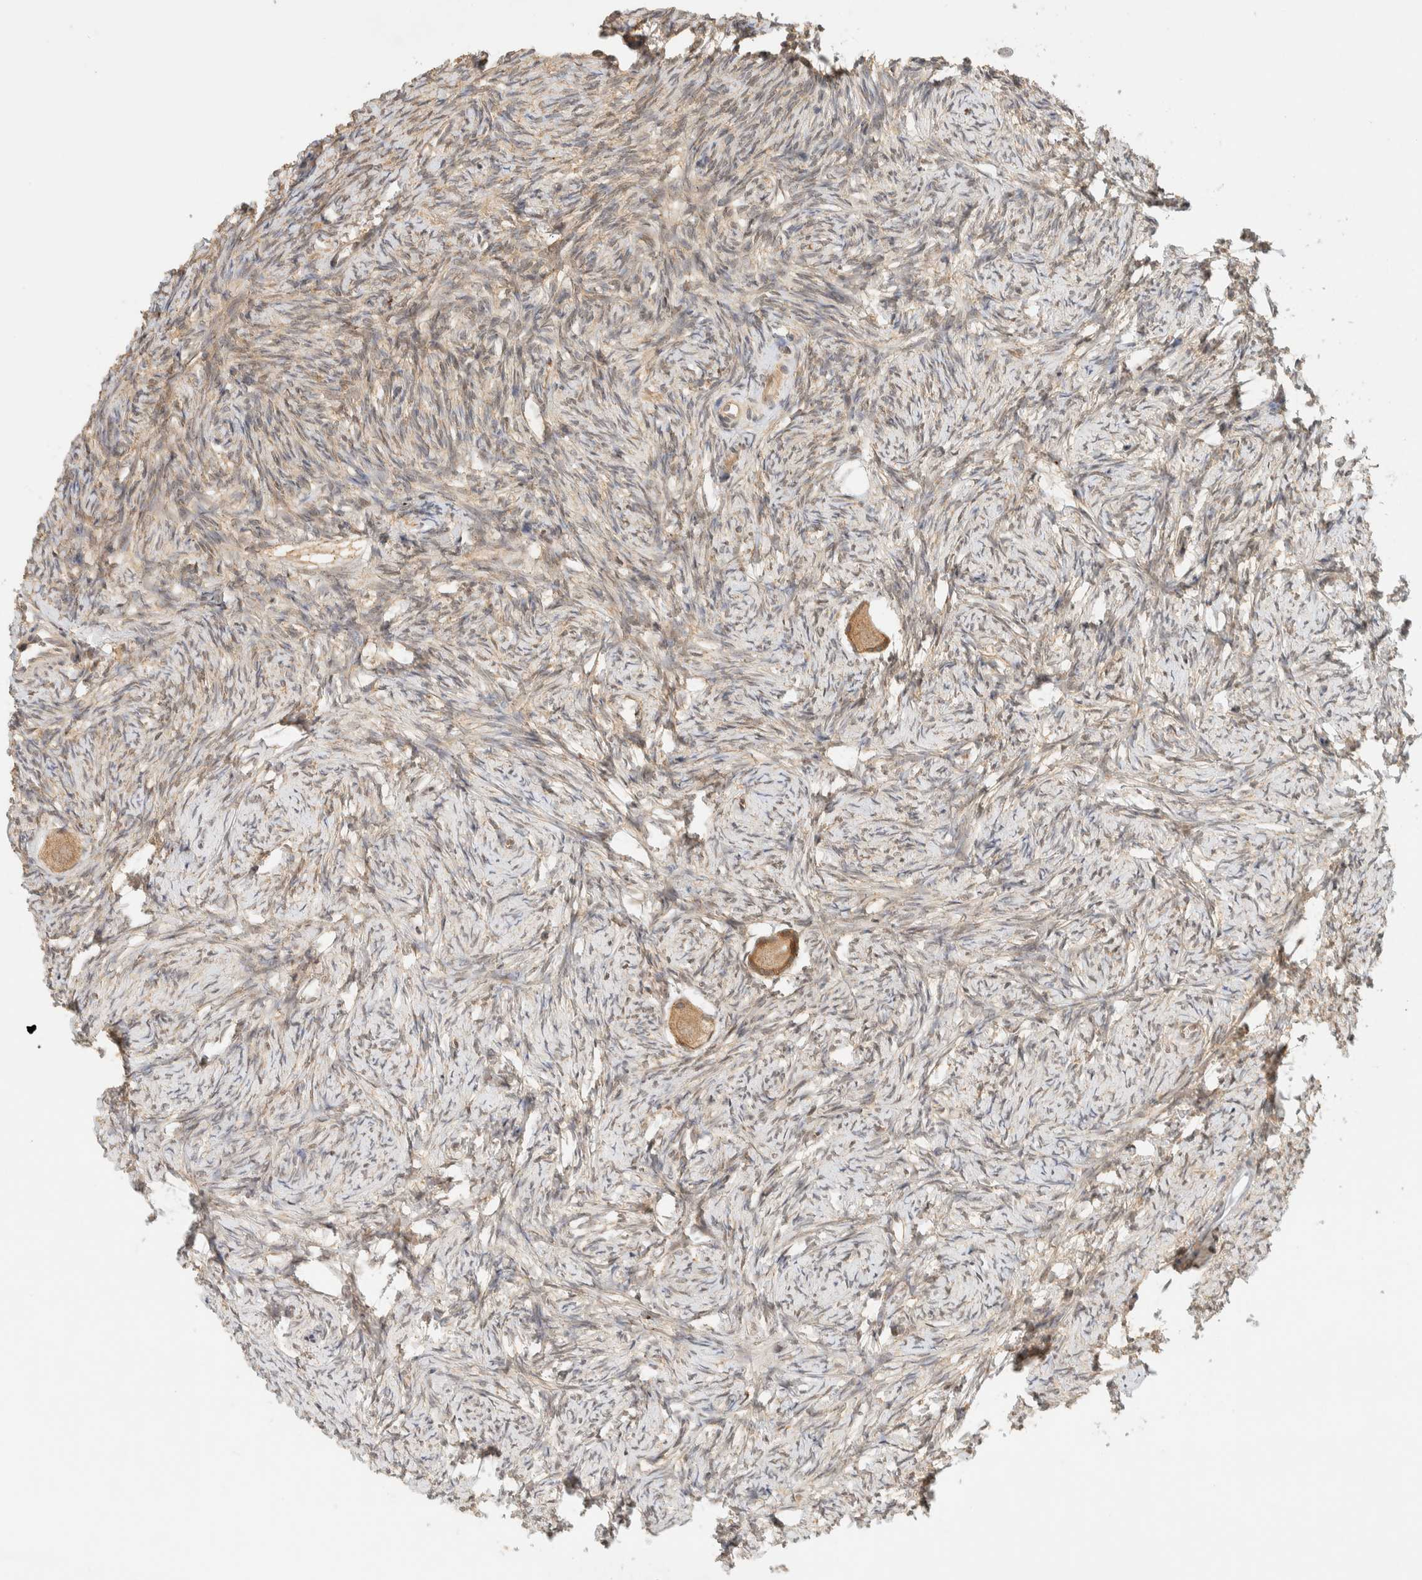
{"staining": {"intensity": "moderate", "quantity": ">75%", "location": "cytoplasmic/membranous"}, "tissue": "ovary", "cell_type": "Follicle cells", "image_type": "normal", "snomed": [{"axis": "morphology", "description": "Normal tissue, NOS"}, {"axis": "topography", "description": "Ovary"}], "caption": "Immunohistochemical staining of normal ovary displays >75% levels of moderate cytoplasmic/membranous protein positivity in approximately >75% of follicle cells. The protein is shown in brown color, while the nuclei are stained blue.", "gene": "KIFAP3", "patient": {"sex": "female", "age": 34}}